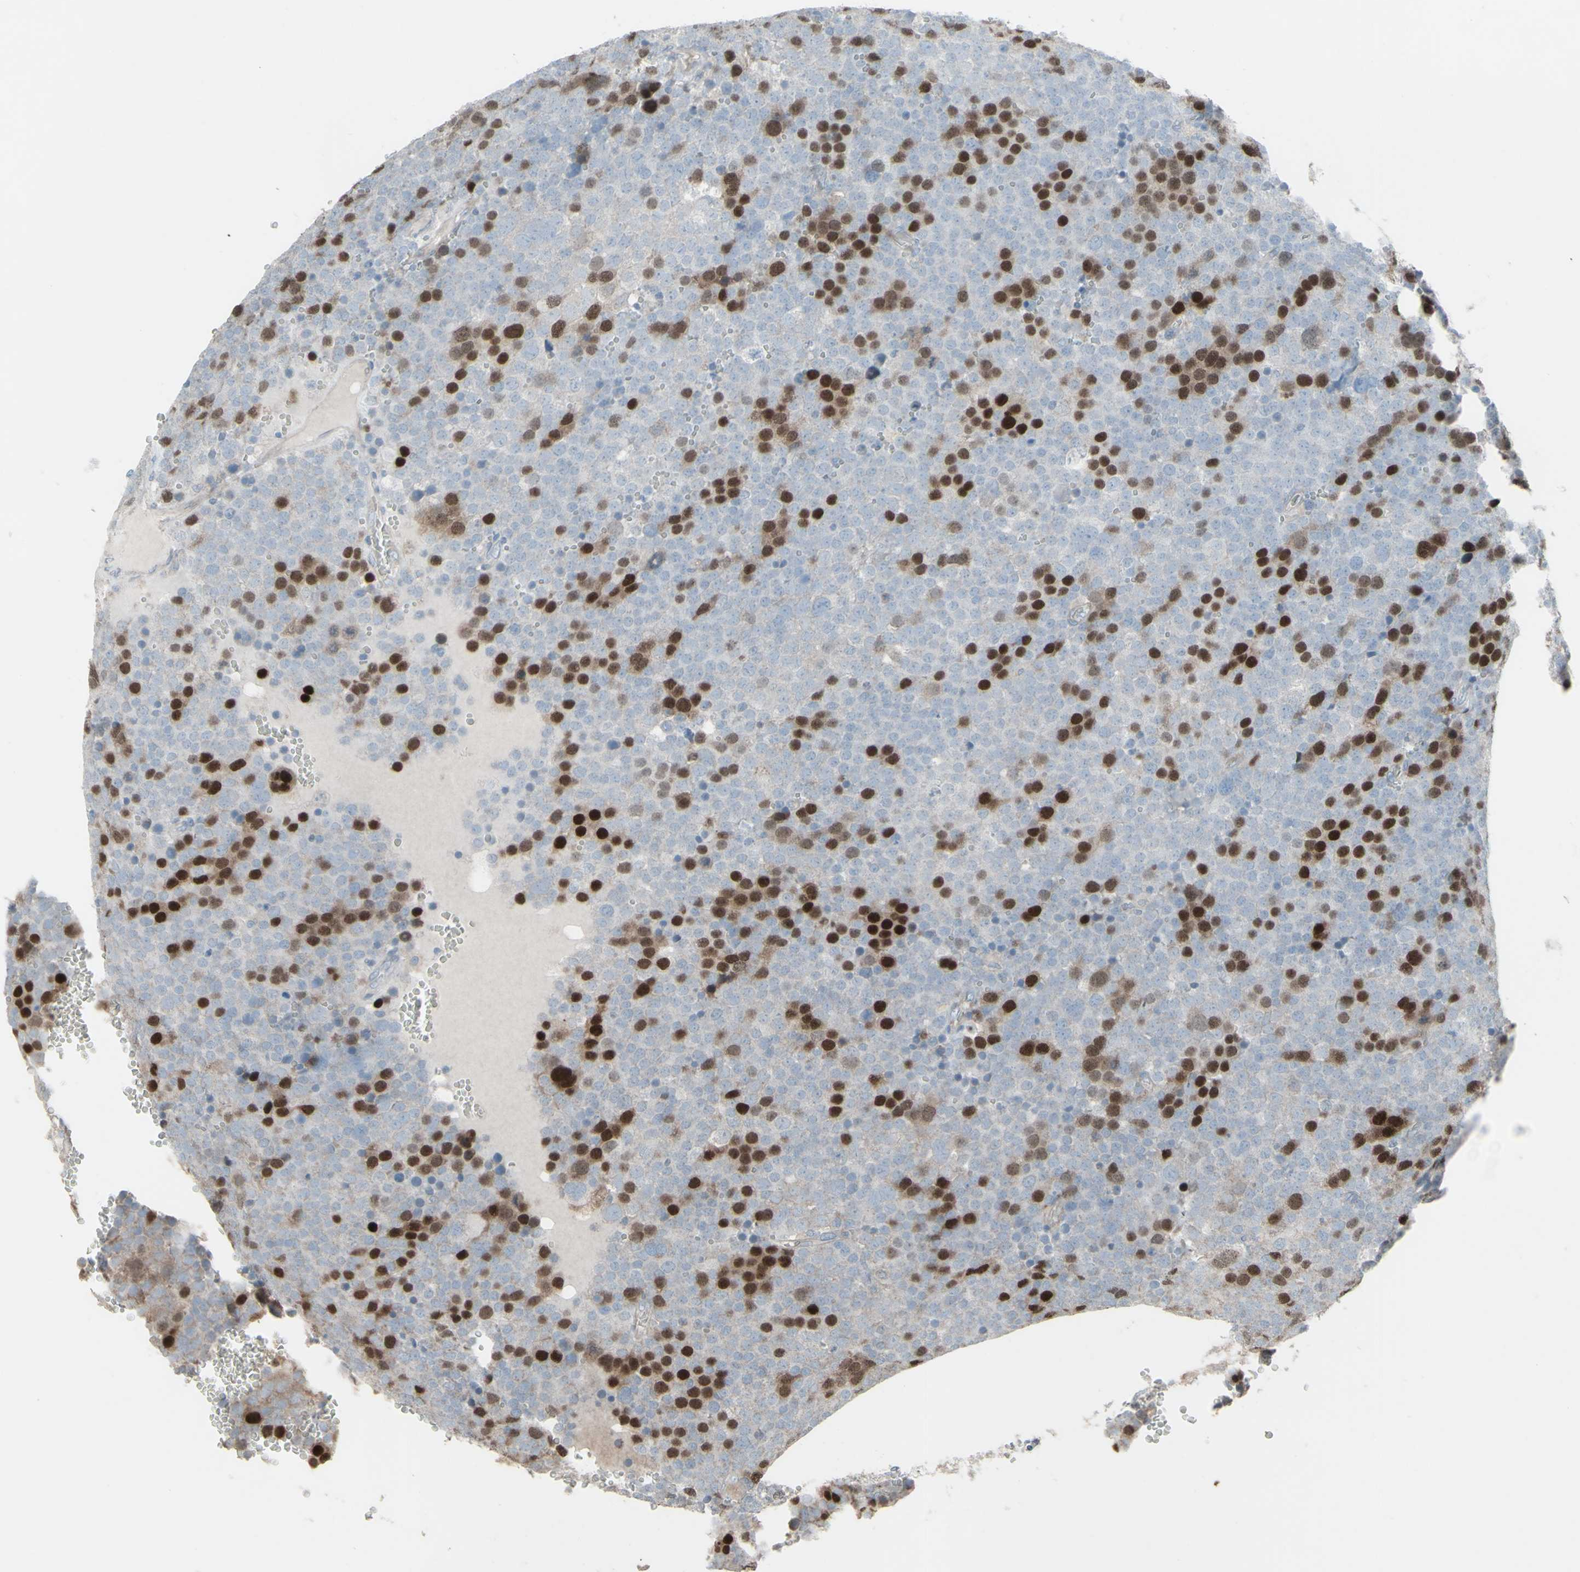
{"staining": {"intensity": "strong", "quantity": "25%-75%", "location": "nuclear"}, "tissue": "testis cancer", "cell_type": "Tumor cells", "image_type": "cancer", "snomed": [{"axis": "morphology", "description": "Seminoma, NOS"}, {"axis": "topography", "description": "Testis"}], "caption": "Approximately 25%-75% of tumor cells in seminoma (testis) reveal strong nuclear protein positivity as visualized by brown immunohistochemical staining.", "gene": "GMNN", "patient": {"sex": "male", "age": 71}}